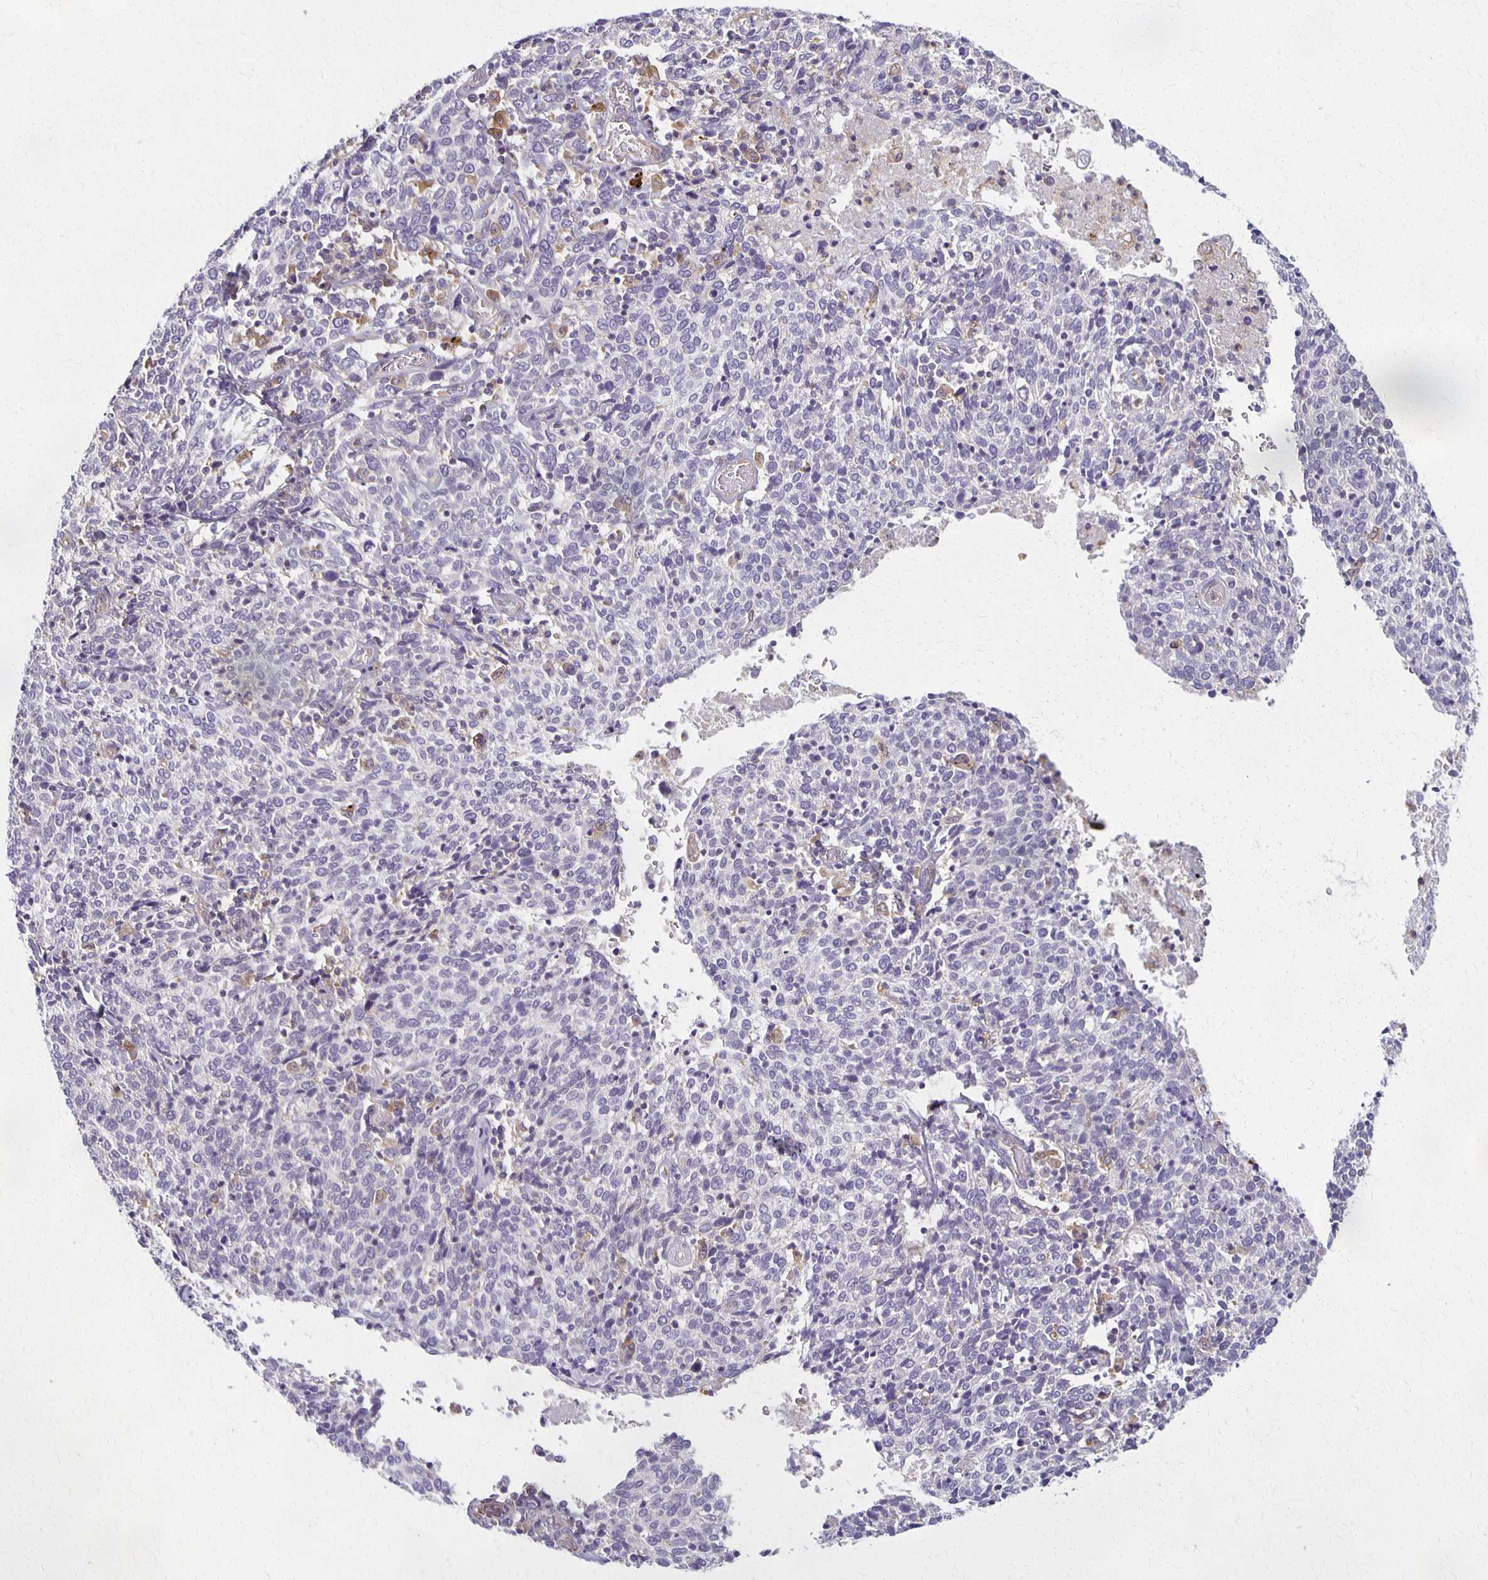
{"staining": {"intensity": "negative", "quantity": "none", "location": "none"}, "tissue": "cervical cancer", "cell_type": "Tumor cells", "image_type": "cancer", "snomed": [{"axis": "morphology", "description": "Squamous cell carcinoma, NOS"}, {"axis": "topography", "description": "Cervix"}], "caption": "This is an immunohistochemistry histopathology image of cervical cancer (squamous cell carcinoma). There is no positivity in tumor cells.", "gene": "GPX4", "patient": {"sex": "female", "age": 46}}